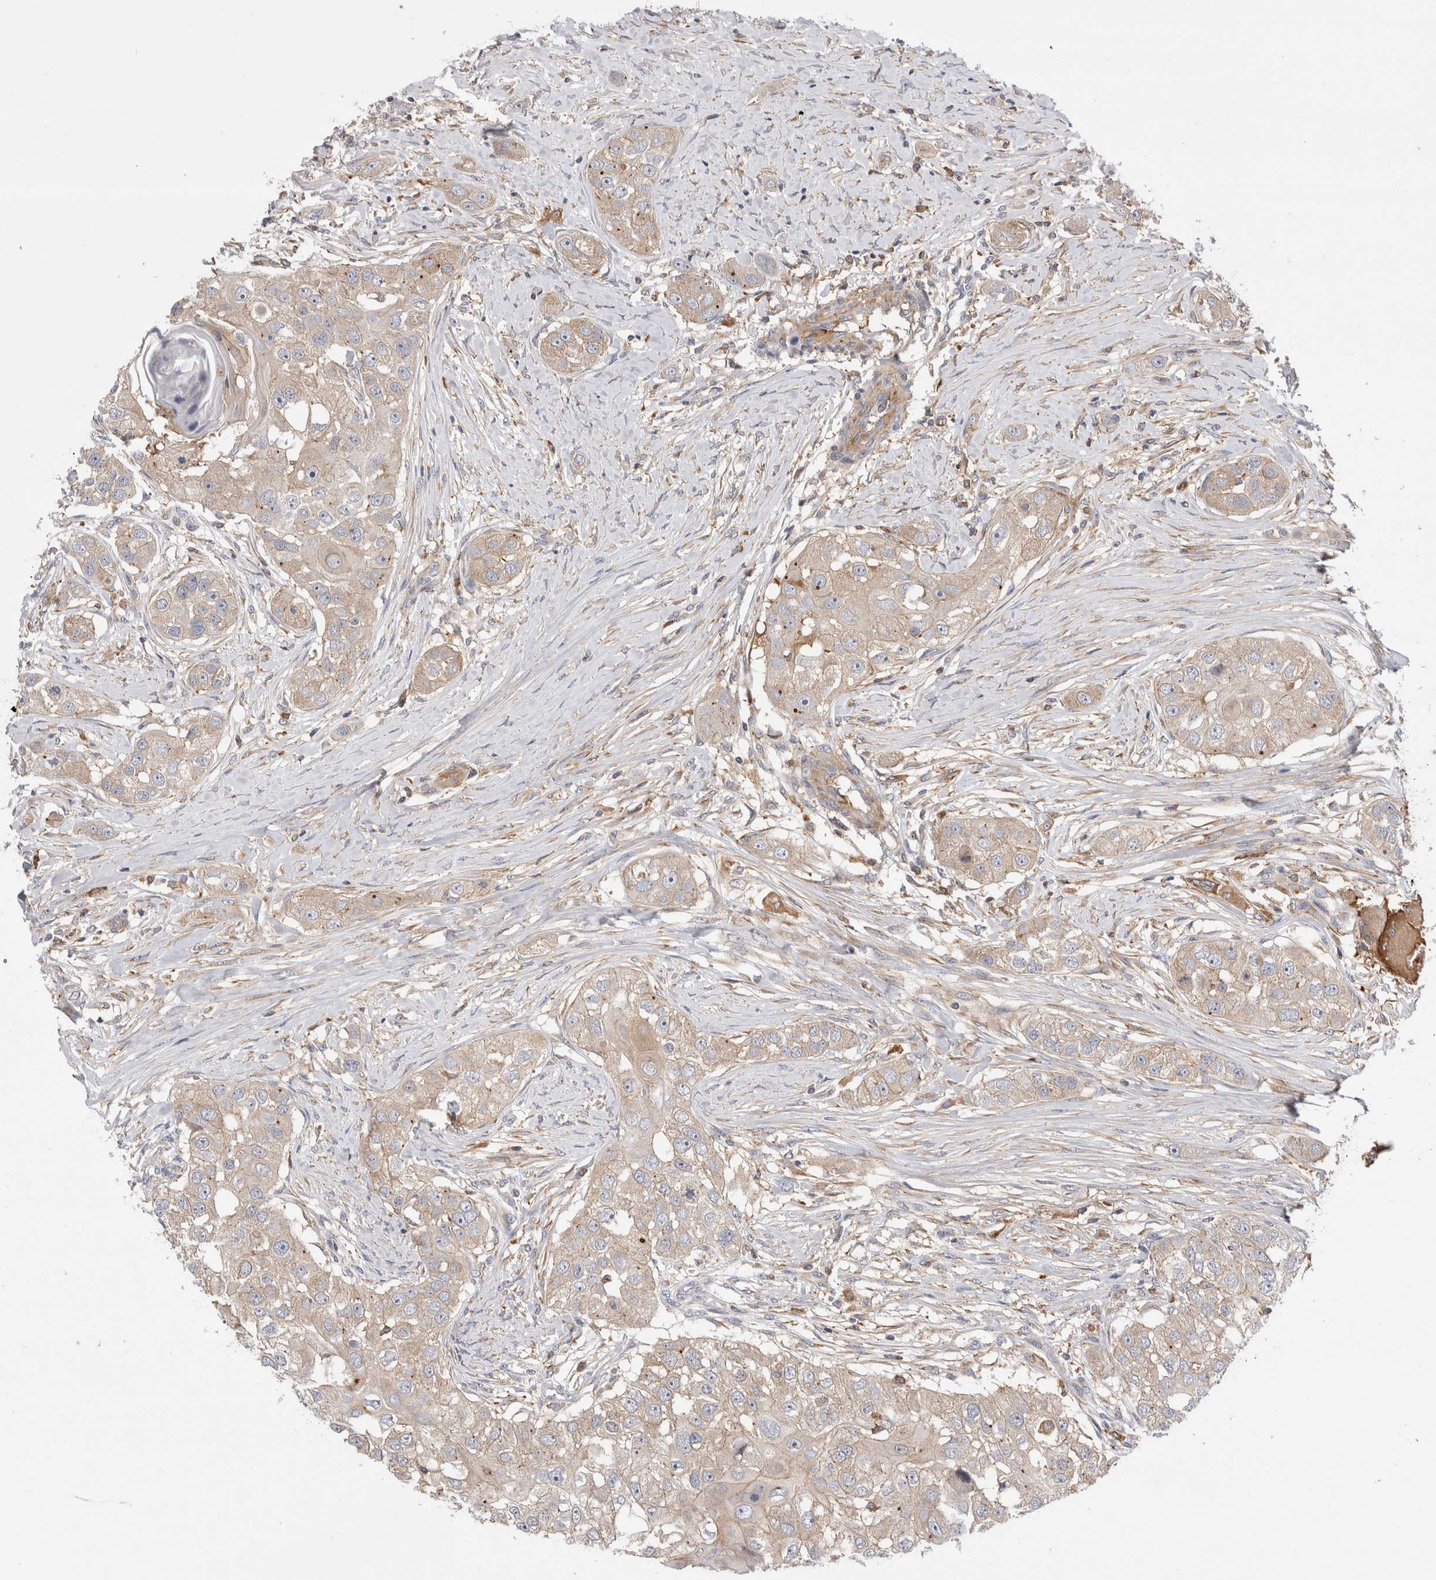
{"staining": {"intensity": "weak", "quantity": "<25%", "location": "cytoplasmic/membranous"}, "tissue": "head and neck cancer", "cell_type": "Tumor cells", "image_type": "cancer", "snomed": [{"axis": "morphology", "description": "Normal tissue, NOS"}, {"axis": "morphology", "description": "Squamous cell carcinoma, NOS"}, {"axis": "topography", "description": "Skeletal muscle"}, {"axis": "topography", "description": "Head-Neck"}], "caption": "Image shows no significant protein positivity in tumor cells of head and neck squamous cell carcinoma.", "gene": "RAB11FIP1", "patient": {"sex": "male", "age": 51}}